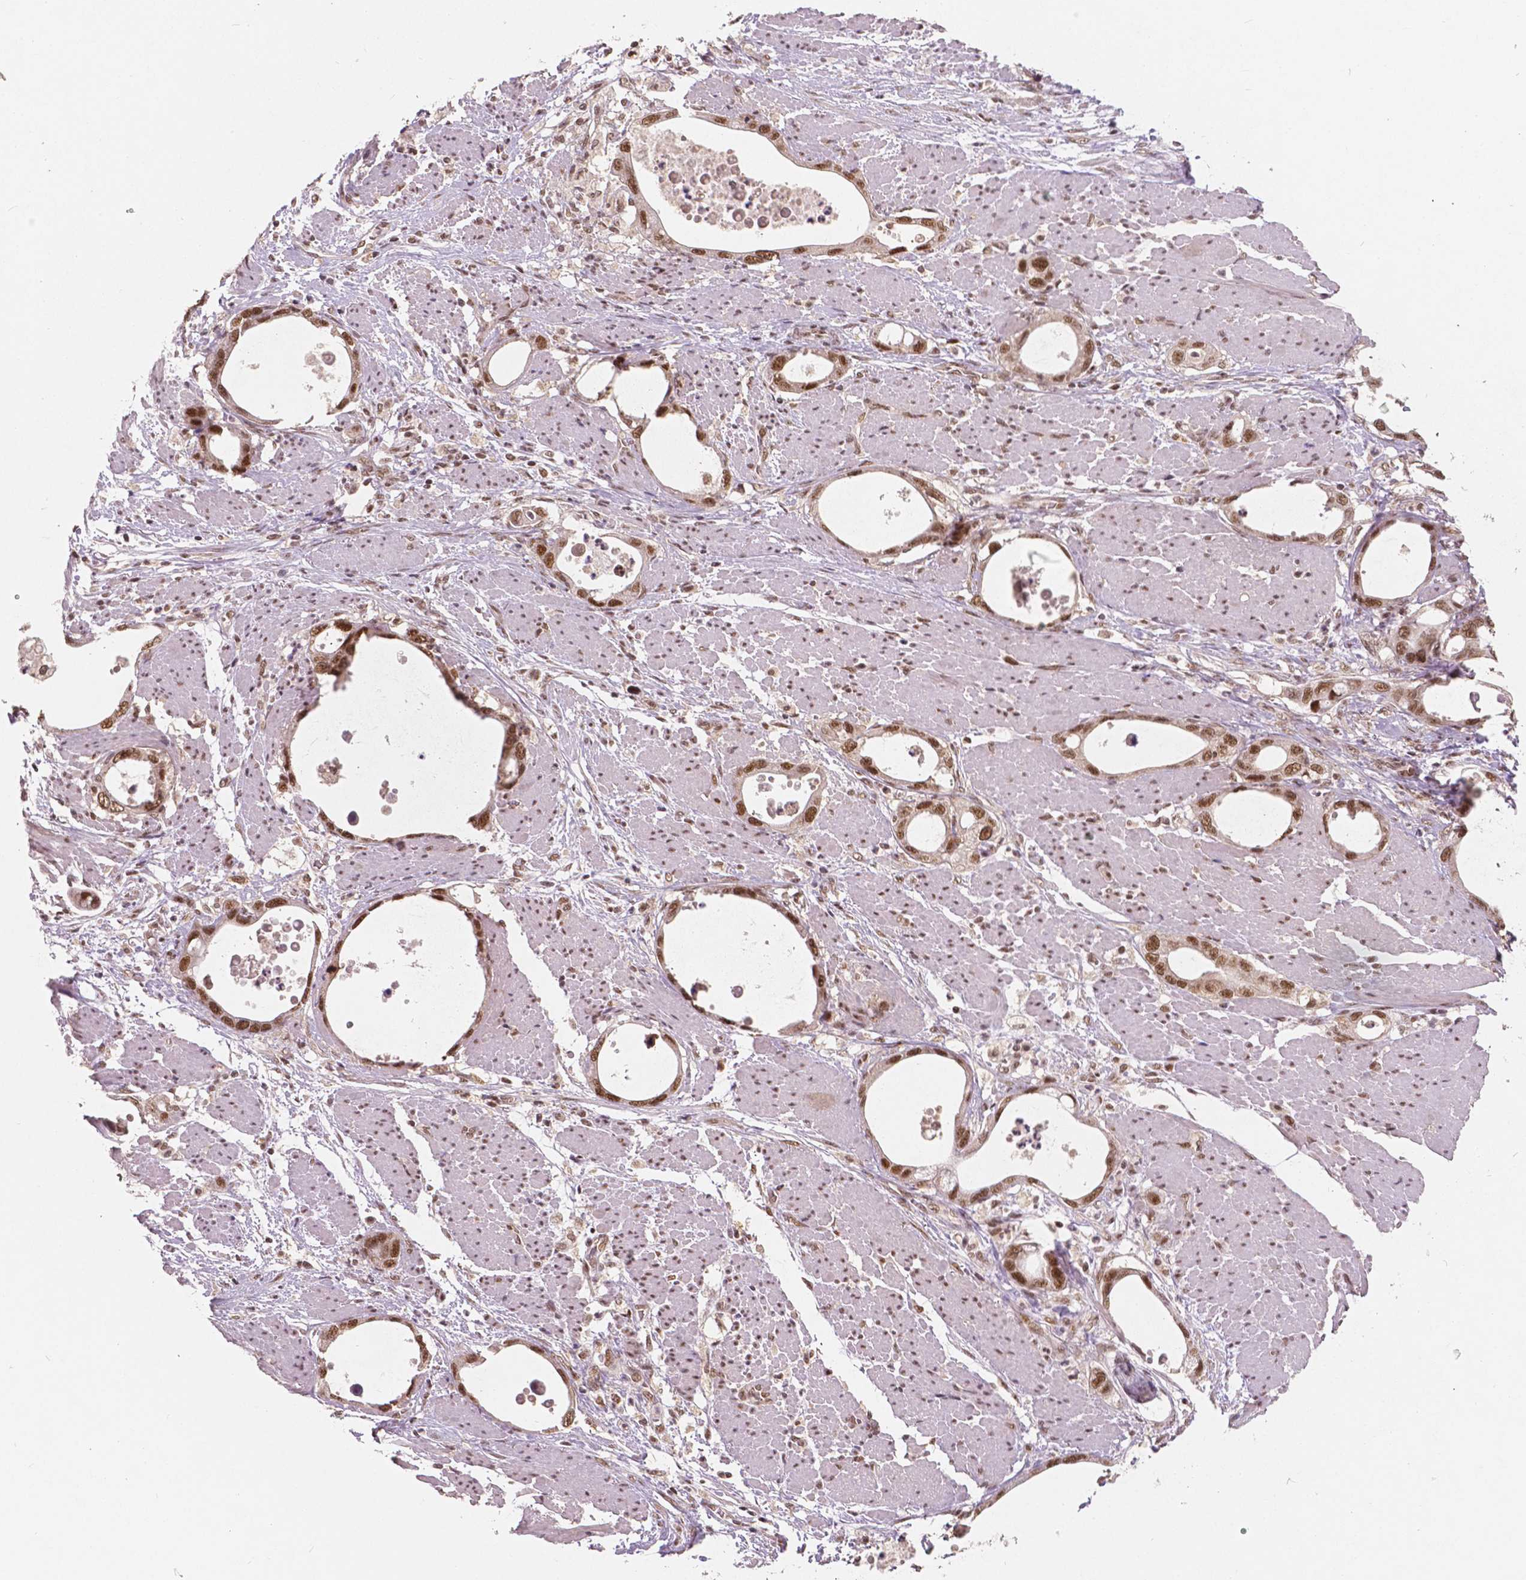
{"staining": {"intensity": "moderate", "quantity": ">75%", "location": "nuclear"}, "tissue": "stomach cancer", "cell_type": "Tumor cells", "image_type": "cancer", "snomed": [{"axis": "morphology", "description": "Adenocarcinoma, NOS"}, {"axis": "topography", "description": "Stomach, upper"}], "caption": "Immunohistochemical staining of human stomach cancer (adenocarcinoma) demonstrates medium levels of moderate nuclear protein staining in approximately >75% of tumor cells.", "gene": "NSD2", "patient": {"sex": "male", "age": 74}}